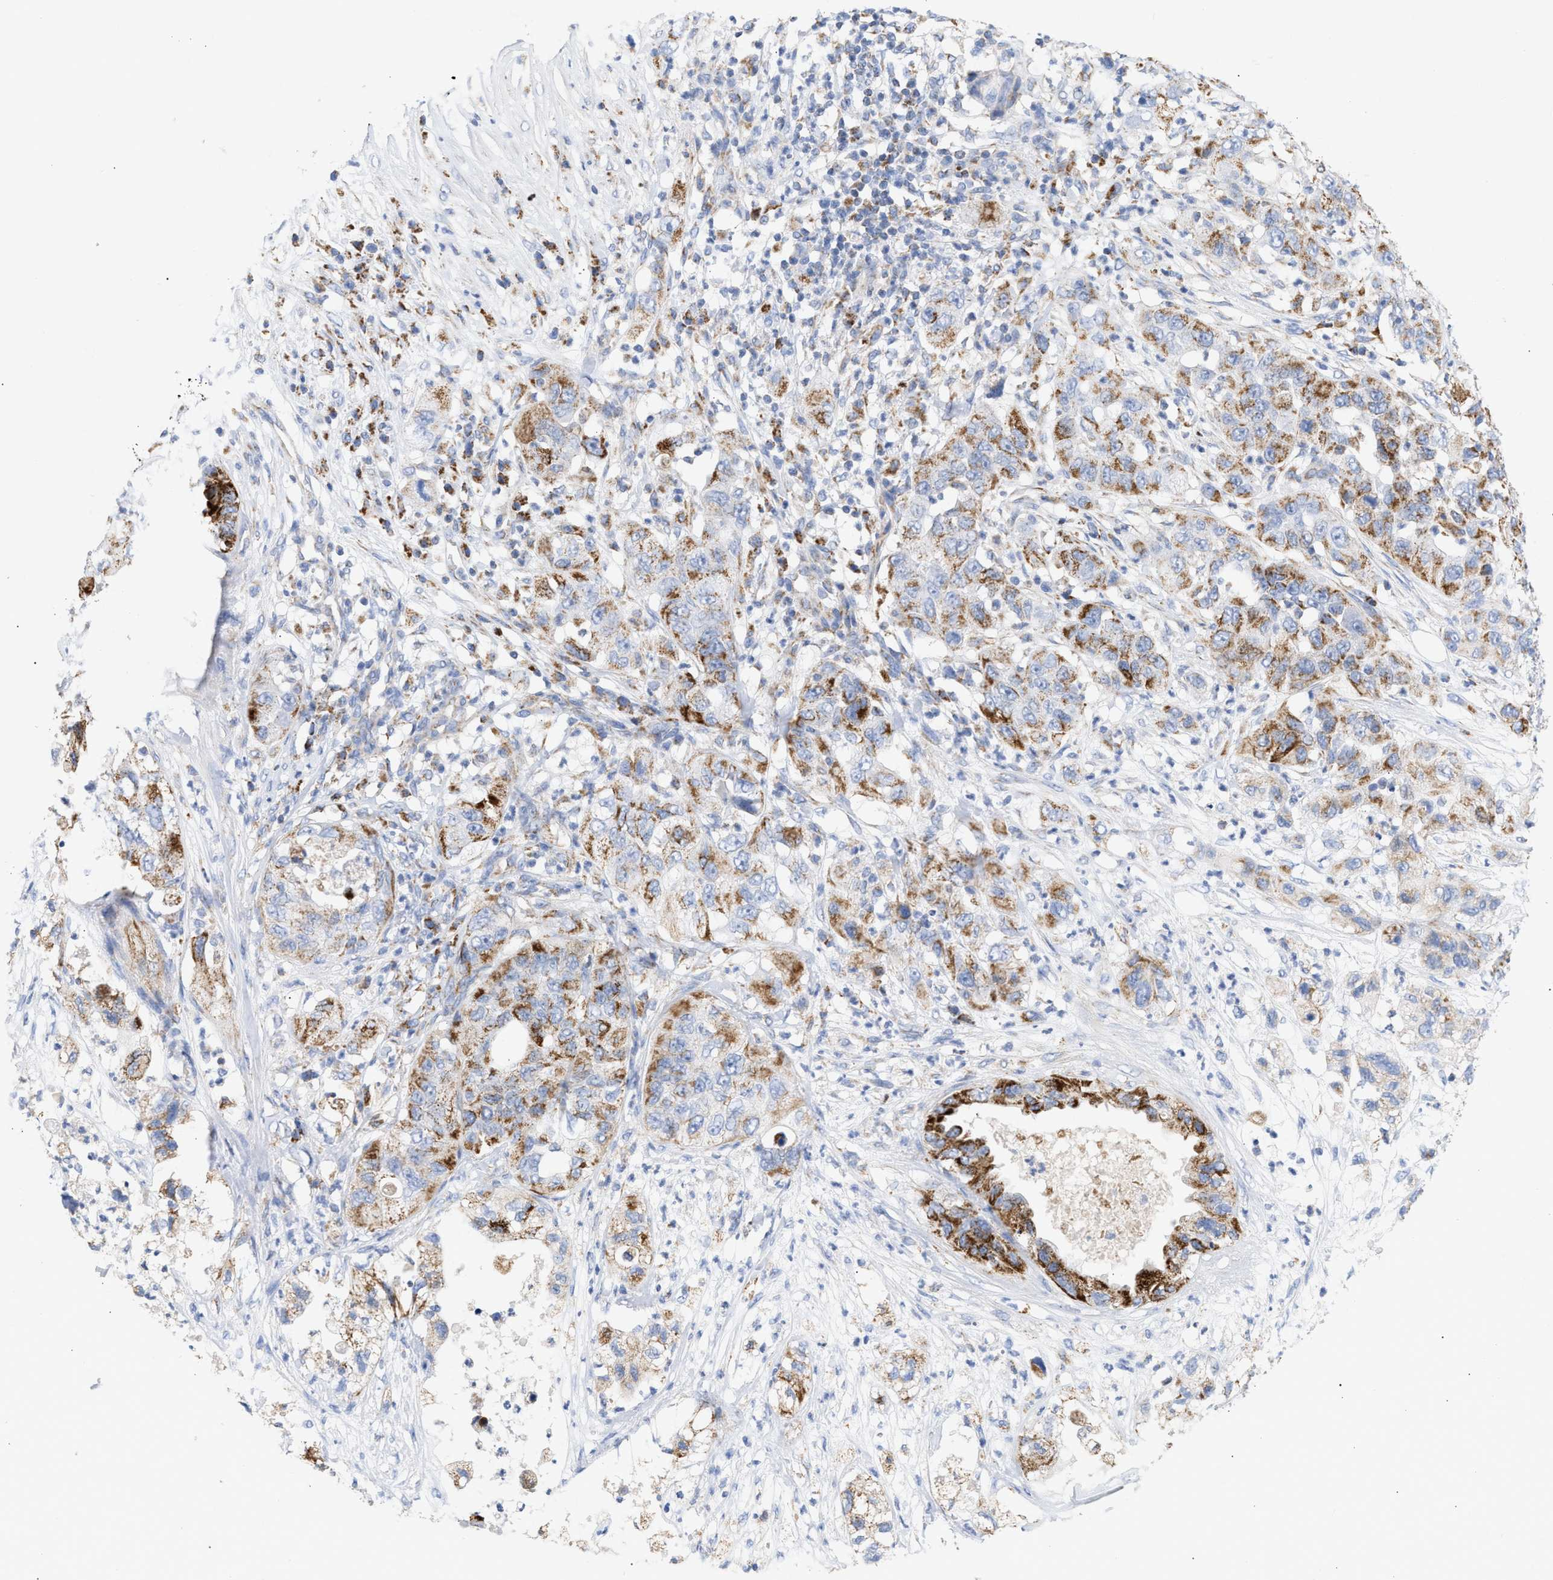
{"staining": {"intensity": "strong", "quantity": ">75%", "location": "cytoplasmic/membranous"}, "tissue": "pancreatic cancer", "cell_type": "Tumor cells", "image_type": "cancer", "snomed": [{"axis": "morphology", "description": "Adenocarcinoma, NOS"}, {"axis": "topography", "description": "Pancreas"}], "caption": "Protein staining of adenocarcinoma (pancreatic) tissue shows strong cytoplasmic/membranous expression in approximately >75% of tumor cells.", "gene": "ACOT13", "patient": {"sex": "female", "age": 78}}